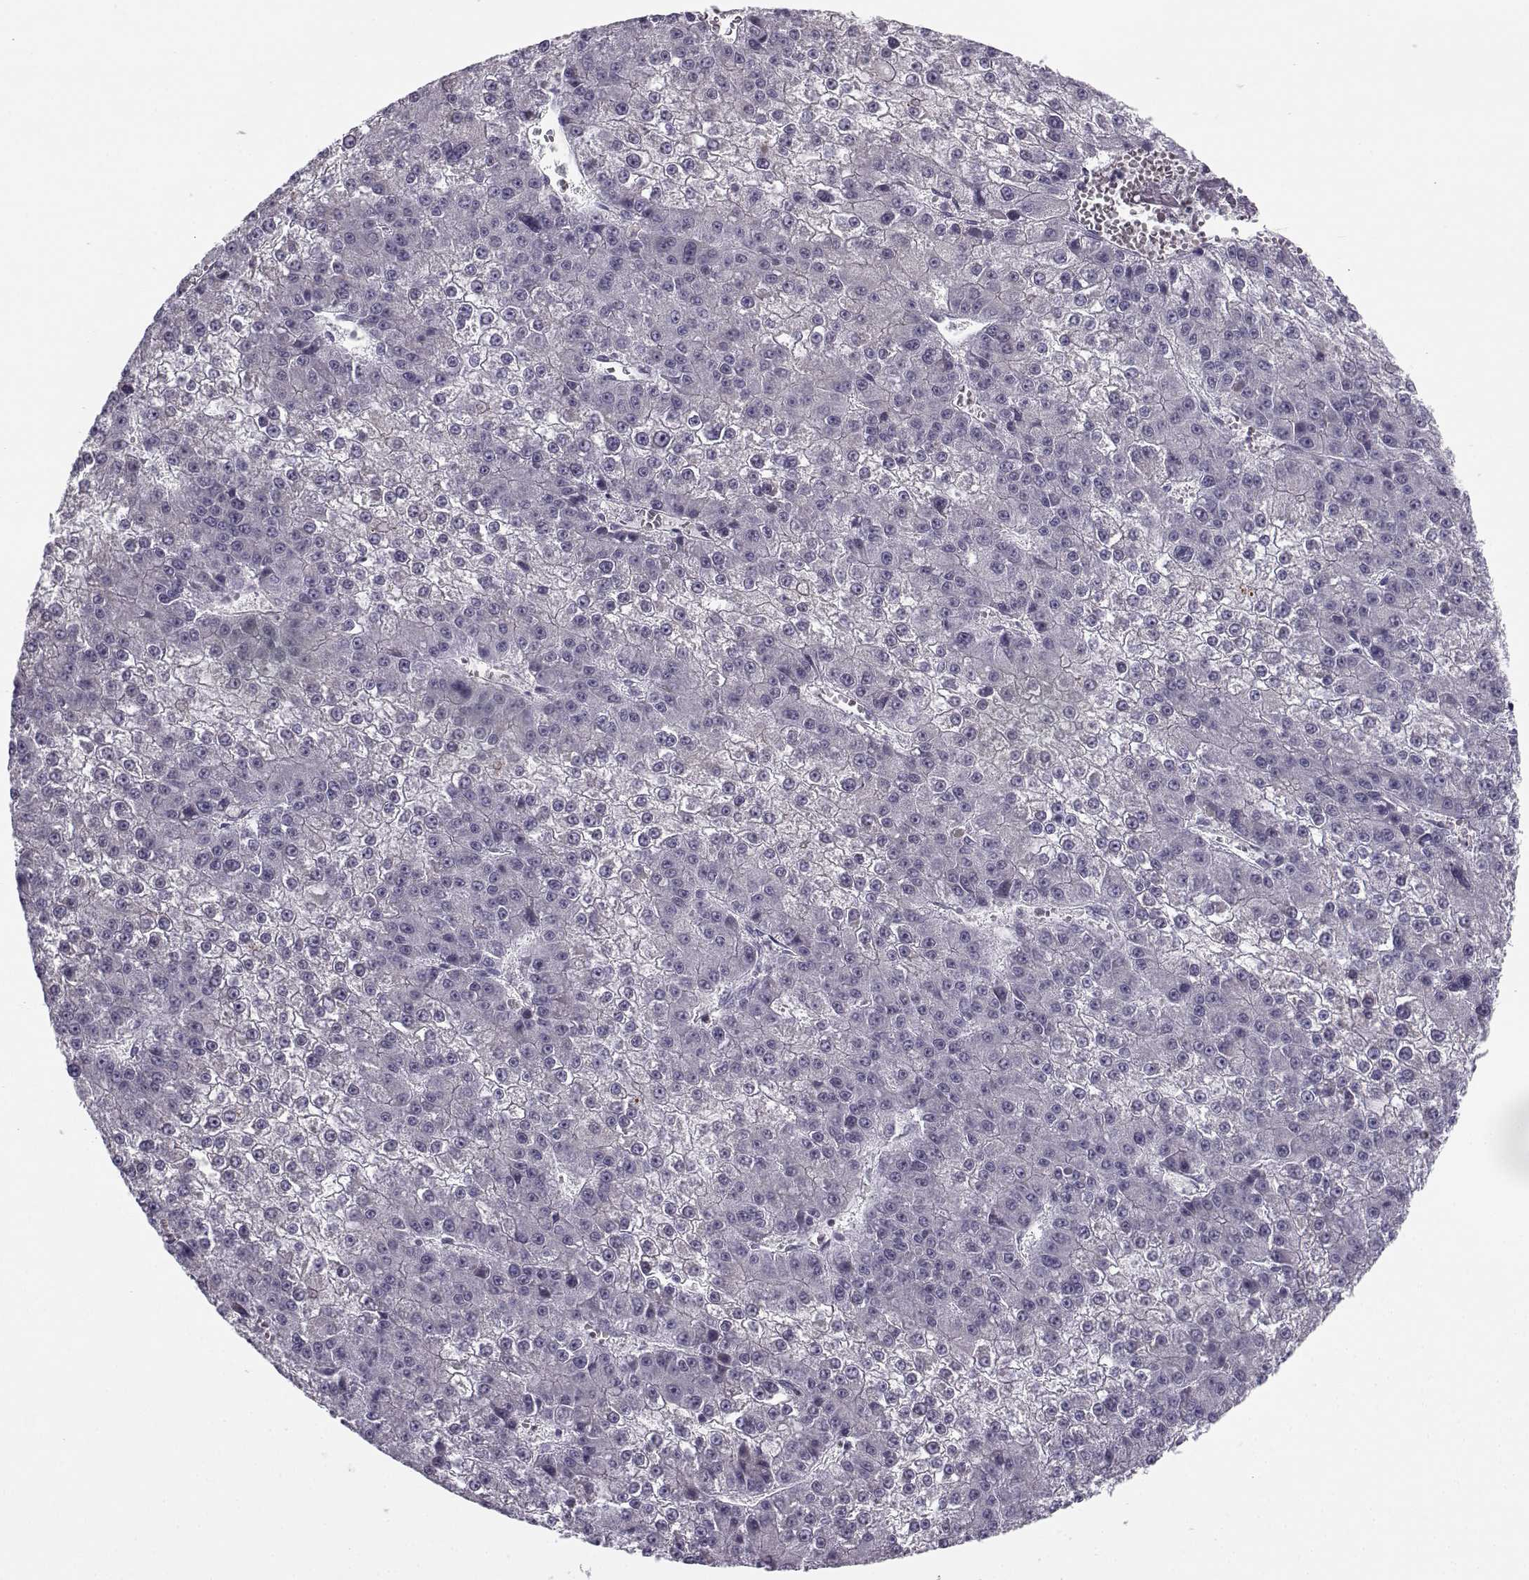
{"staining": {"intensity": "negative", "quantity": "none", "location": "none"}, "tissue": "liver cancer", "cell_type": "Tumor cells", "image_type": "cancer", "snomed": [{"axis": "morphology", "description": "Carcinoma, Hepatocellular, NOS"}, {"axis": "topography", "description": "Liver"}], "caption": "IHC micrograph of liver cancer stained for a protein (brown), which shows no positivity in tumor cells.", "gene": "DDX25", "patient": {"sex": "female", "age": 73}}